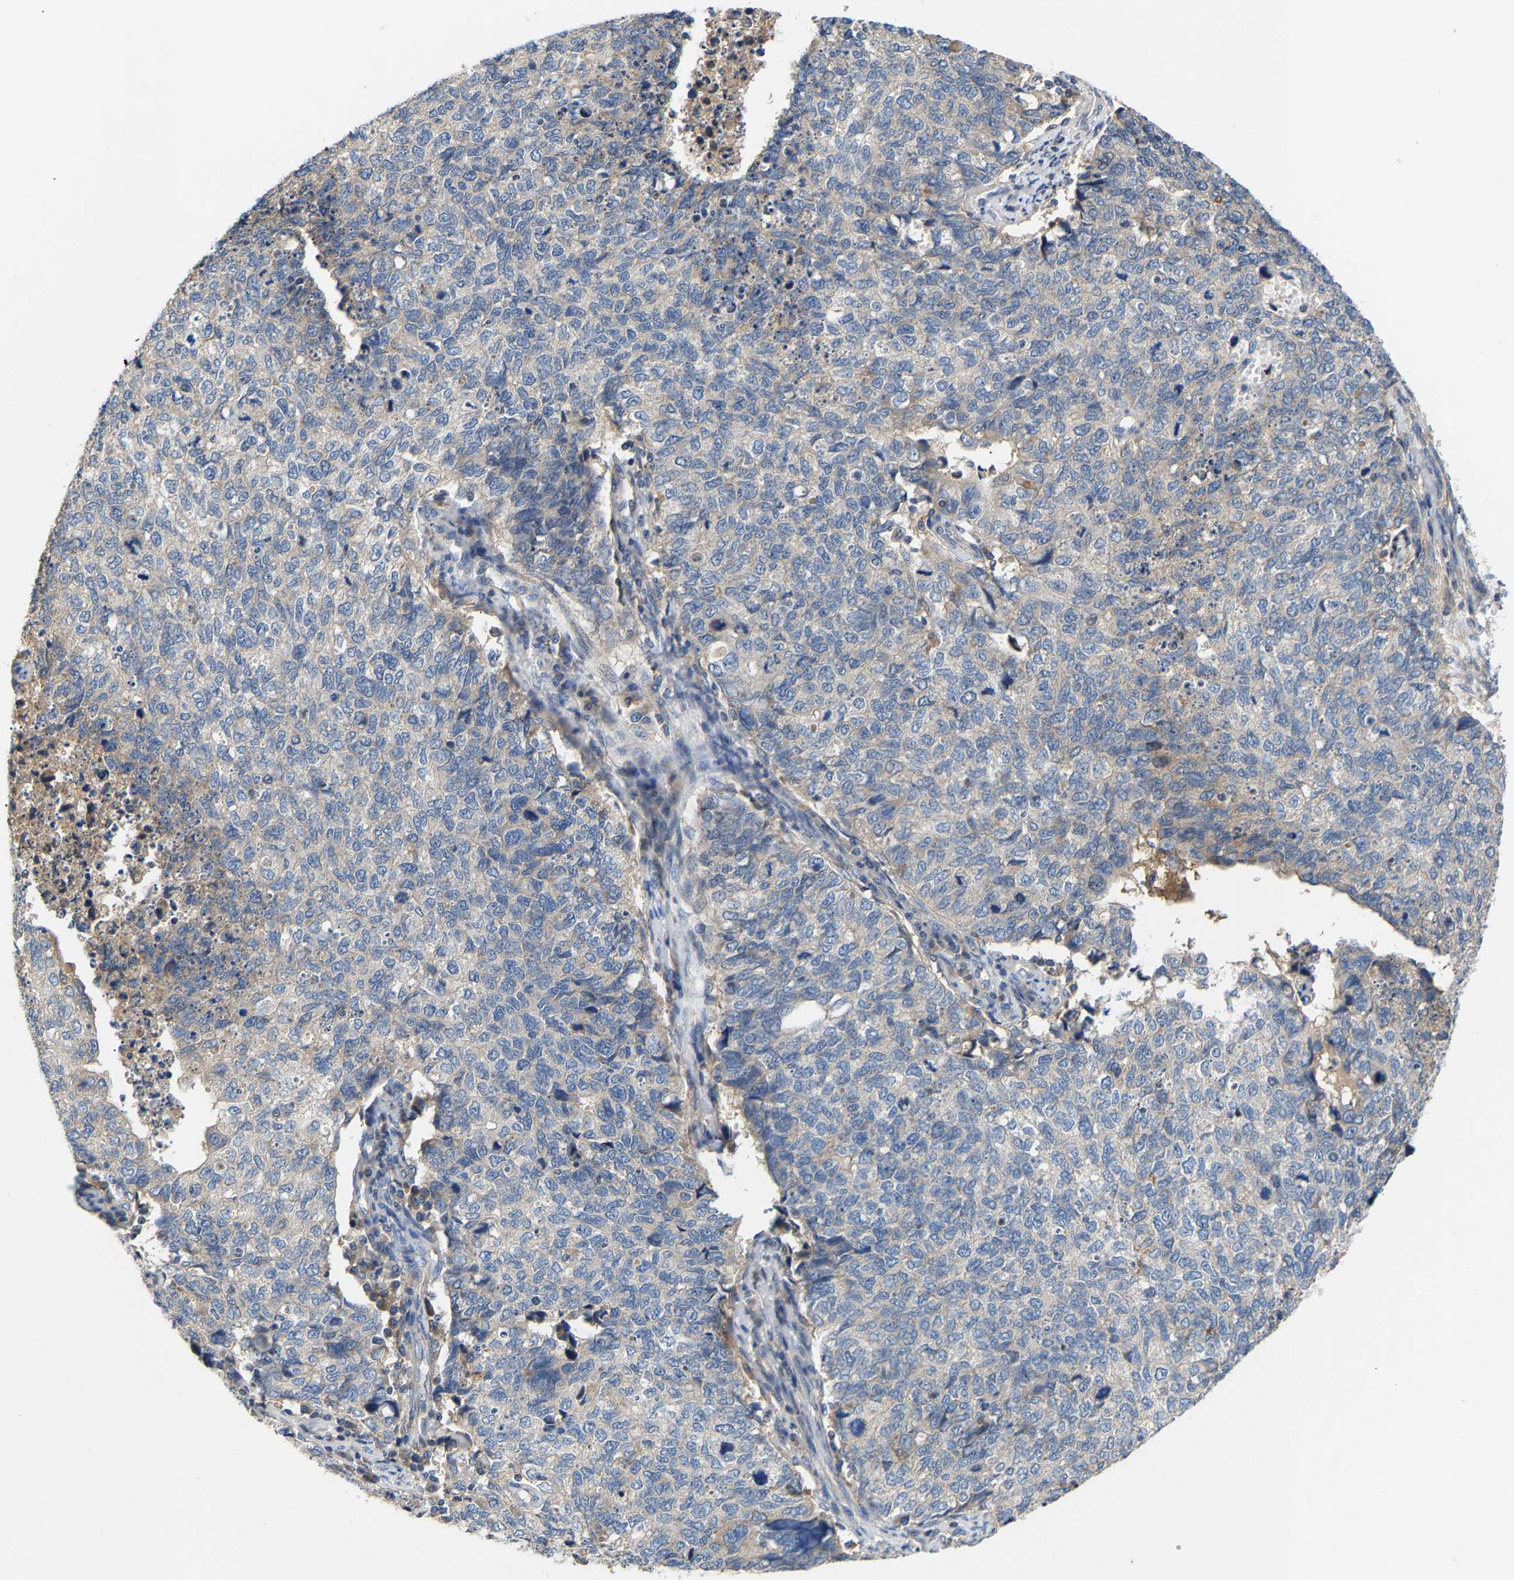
{"staining": {"intensity": "negative", "quantity": "none", "location": "none"}, "tissue": "cervical cancer", "cell_type": "Tumor cells", "image_type": "cancer", "snomed": [{"axis": "morphology", "description": "Squamous cell carcinoma, NOS"}, {"axis": "topography", "description": "Cervix"}], "caption": "Immunohistochemical staining of human squamous cell carcinoma (cervical) displays no significant expression in tumor cells.", "gene": "CCDC171", "patient": {"sex": "female", "age": 63}}